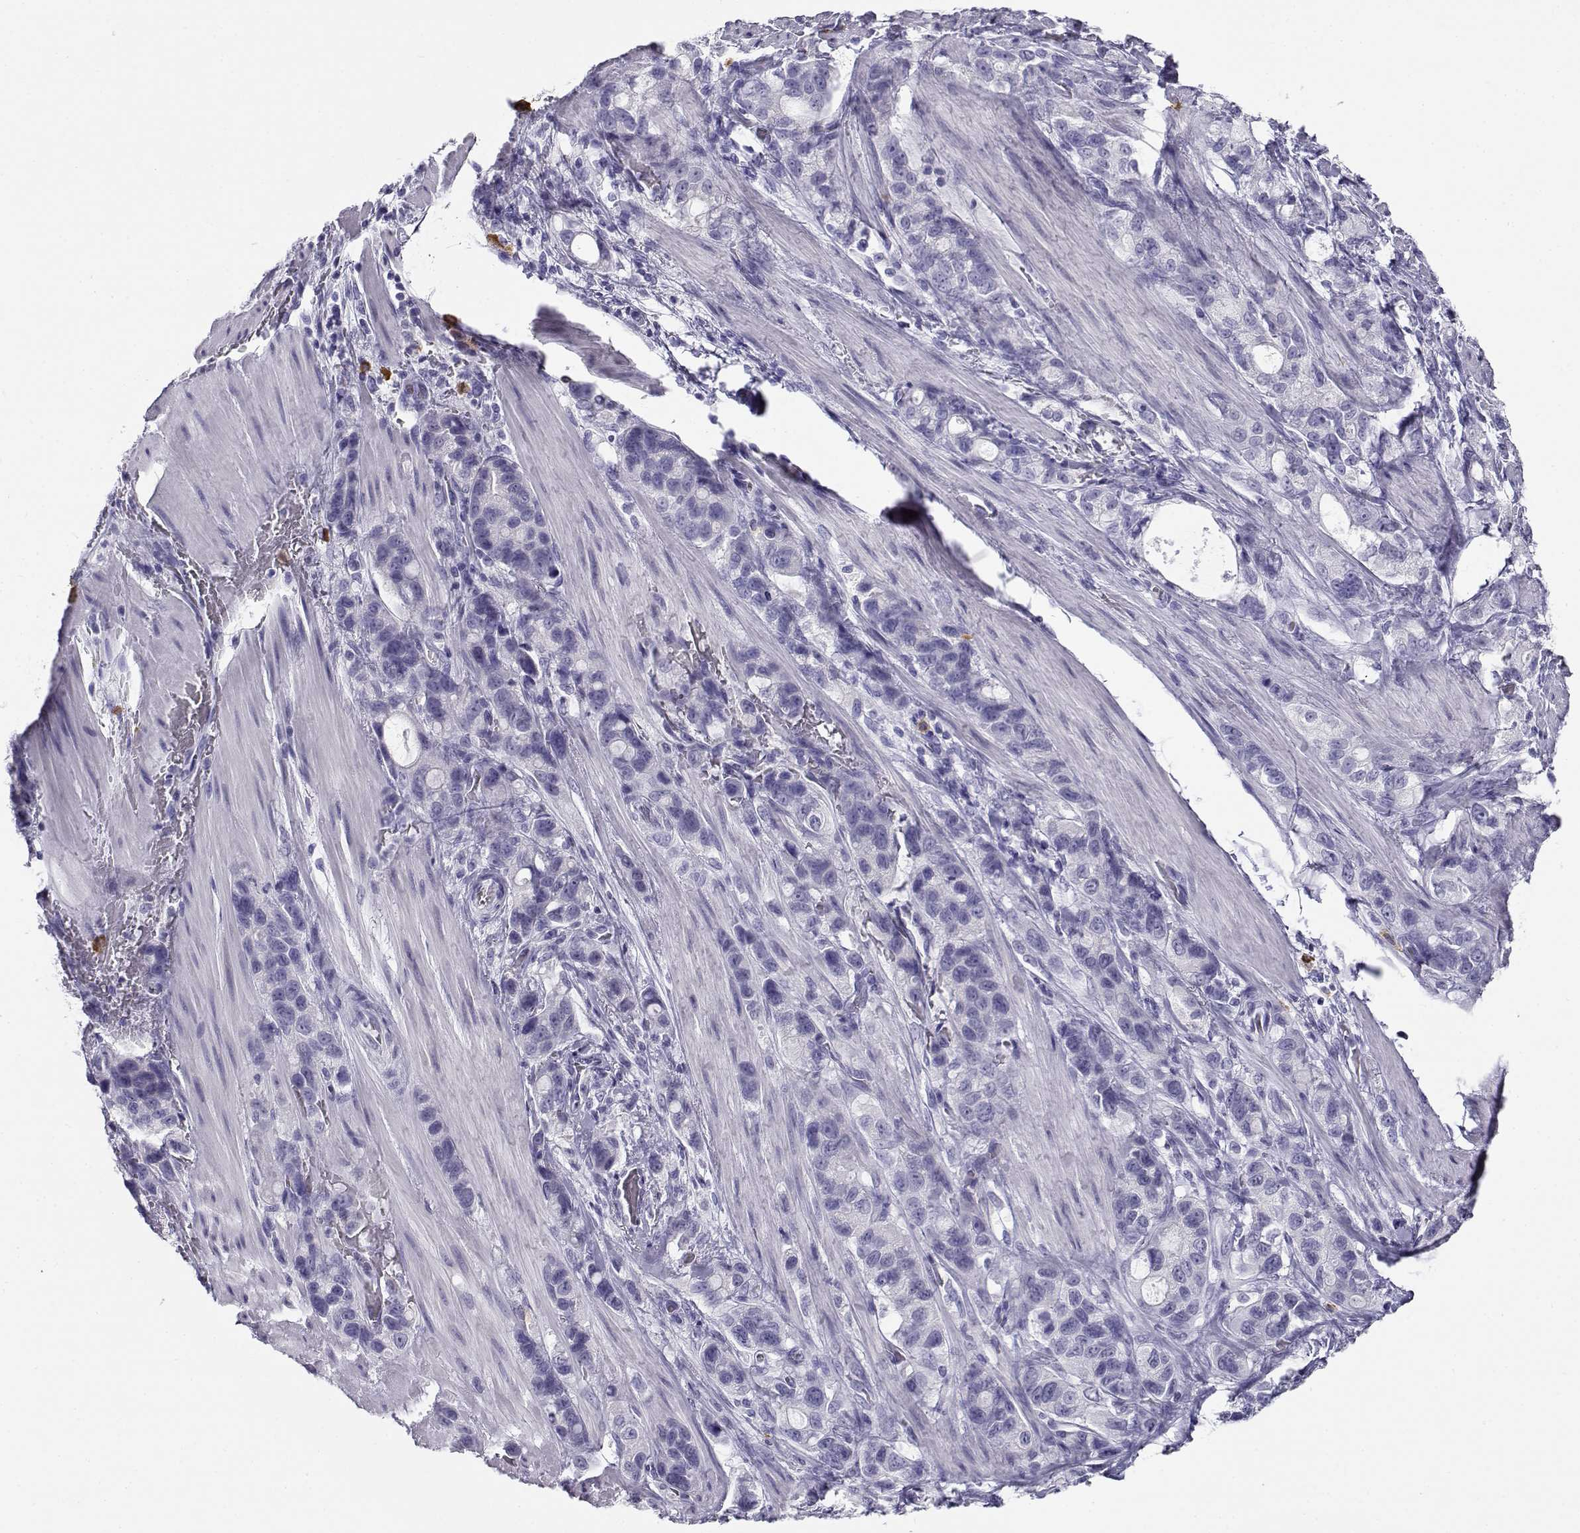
{"staining": {"intensity": "negative", "quantity": "none", "location": "none"}, "tissue": "stomach cancer", "cell_type": "Tumor cells", "image_type": "cancer", "snomed": [{"axis": "morphology", "description": "Adenocarcinoma, NOS"}, {"axis": "topography", "description": "Stomach"}], "caption": "Immunohistochemistry of human stomach cancer (adenocarcinoma) demonstrates no staining in tumor cells.", "gene": "CABS1", "patient": {"sex": "male", "age": 63}}